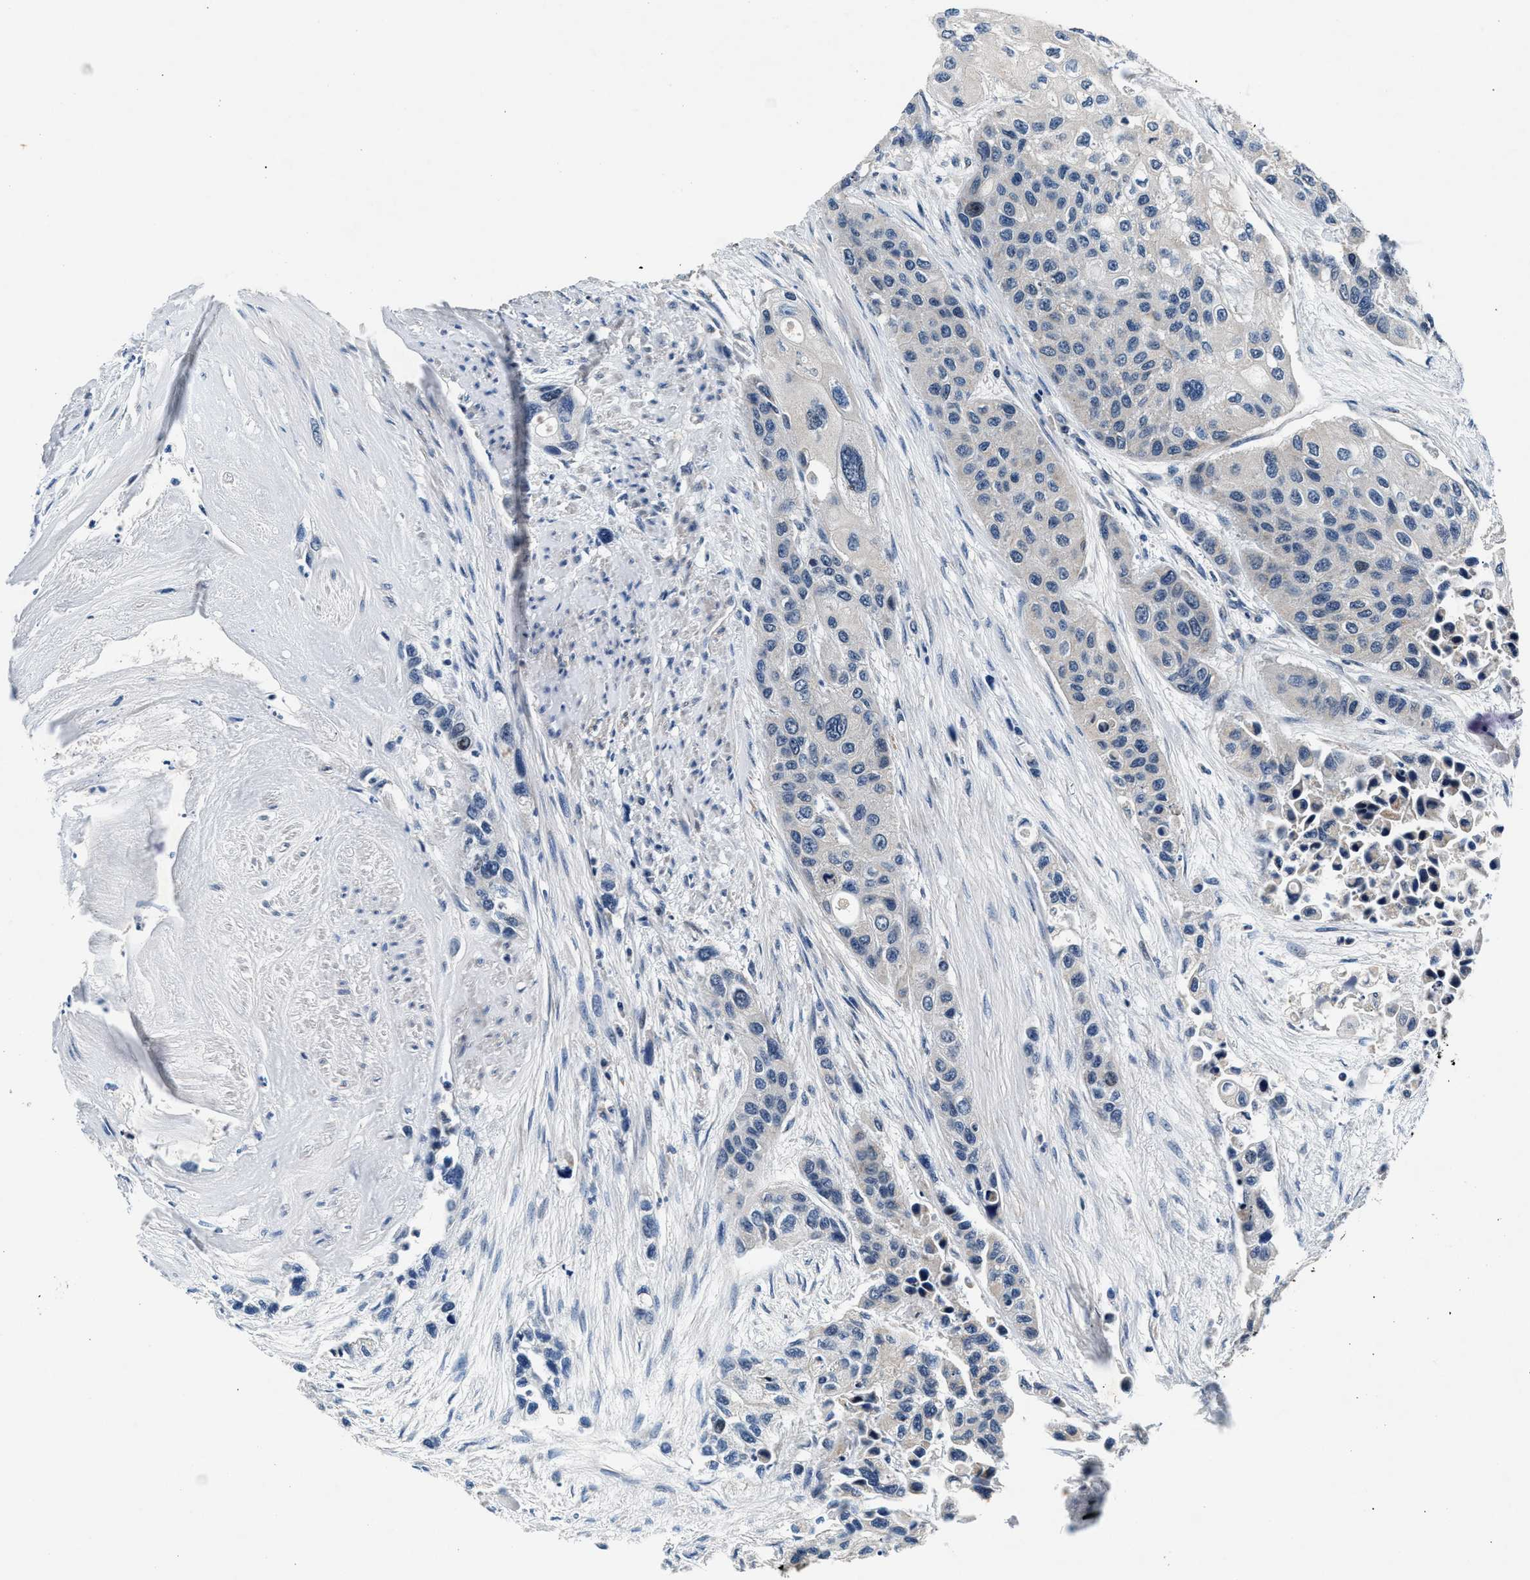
{"staining": {"intensity": "negative", "quantity": "none", "location": "none"}, "tissue": "urothelial cancer", "cell_type": "Tumor cells", "image_type": "cancer", "snomed": [{"axis": "morphology", "description": "Urothelial carcinoma, High grade"}, {"axis": "topography", "description": "Urinary bladder"}], "caption": "IHC histopathology image of urothelial cancer stained for a protein (brown), which displays no positivity in tumor cells. (Immunohistochemistry (ihc), brightfield microscopy, high magnification).", "gene": "DENND6B", "patient": {"sex": "female", "age": 56}}